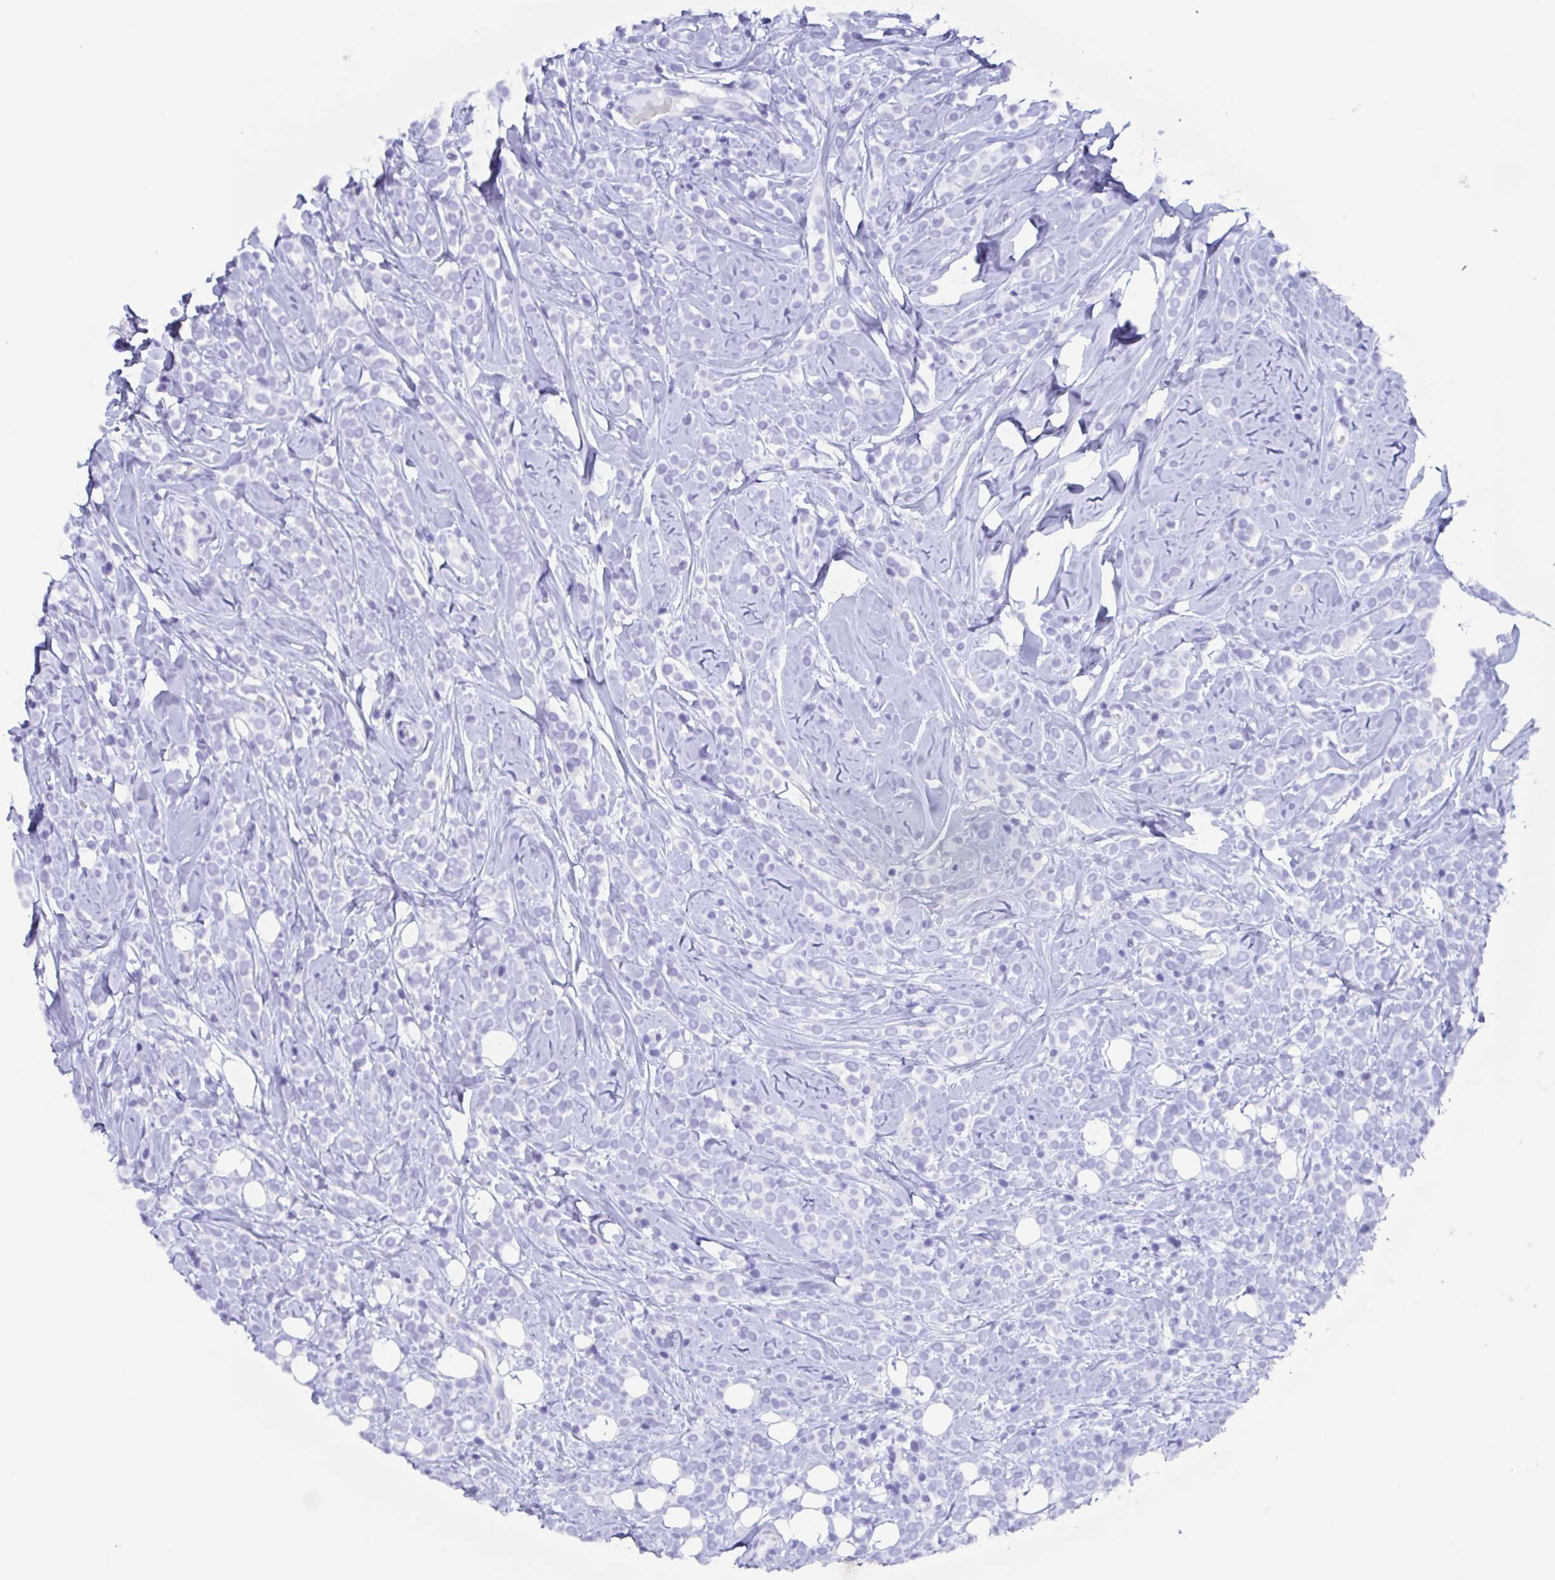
{"staining": {"intensity": "negative", "quantity": "none", "location": "none"}, "tissue": "breast cancer", "cell_type": "Tumor cells", "image_type": "cancer", "snomed": [{"axis": "morphology", "description": "Lobular carcinoma"}, {"axis": "topography", "description": "Breast"}], "caption": "This is an IHC photomicrograph of human breast lobular carcinoma. There is no staining in tumor cells.", "gene": "POU2F3", "patient": {"sex": "female", "age": 49}}